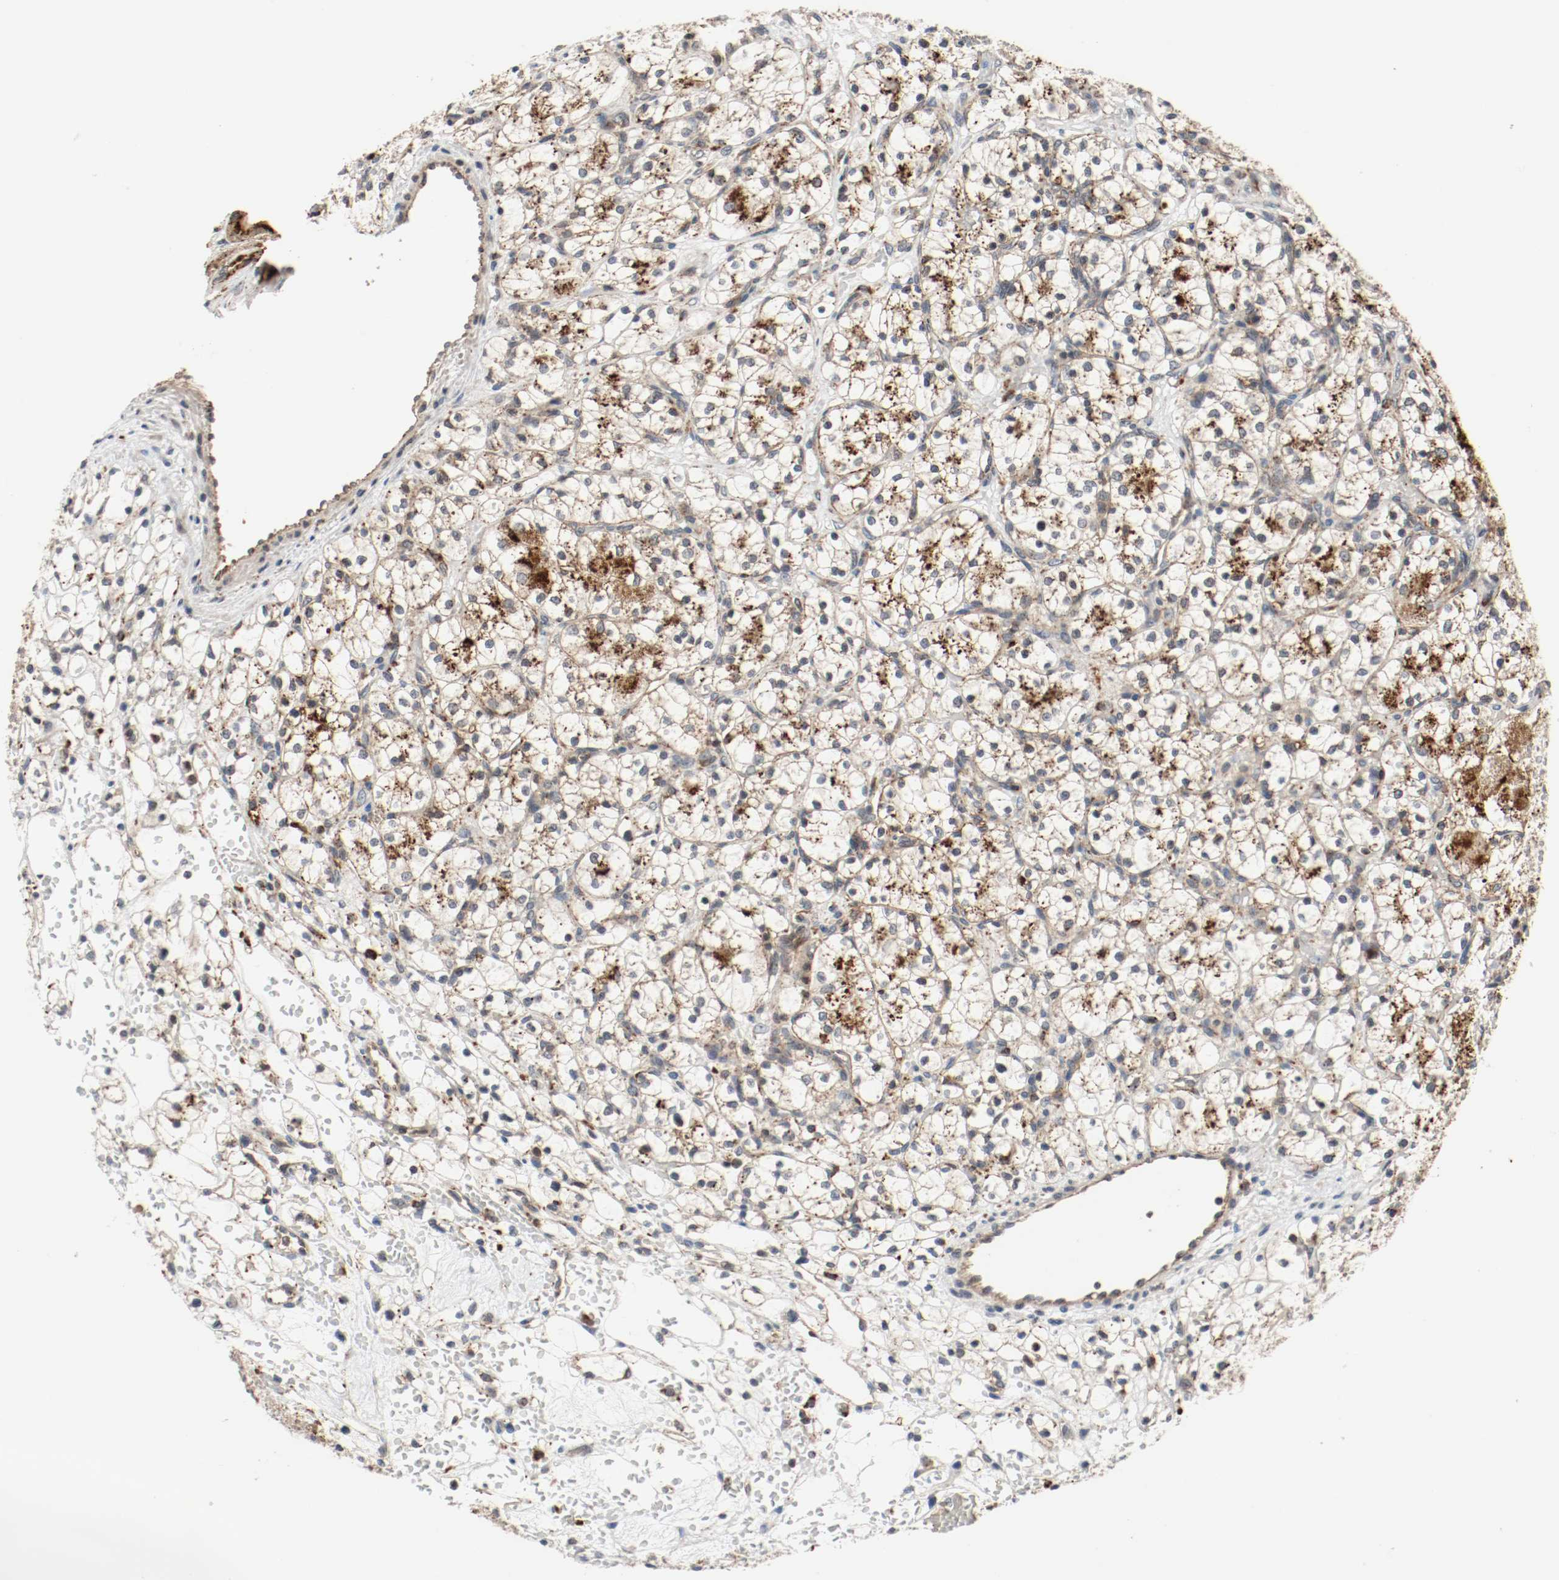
{"staining": {"intensity": "strong", "quantity": ">75%", "location": "cytoplasmic/membranous"}, "tissue": "renal cancer", "cell_type": "Tumor cells", "image_type": "cancer", "snomed": [{"axis": "morphology", "description": "Adenocarcinoma, NOS"}, {"axis": "topography", "description": "Kidney"}], "caption": "Strong cytoplasmic/membranous expression is identified in about >75% of tumor cells in renal cancer. The staining is performed using DAB (3,3'-diaminobenzidine) brown chromogen to label protein expression. The nuclei are counter-stained blue using hematoxylin.", "gene": "LAMP2", "patient": {"sex": "female", "age": 60}}